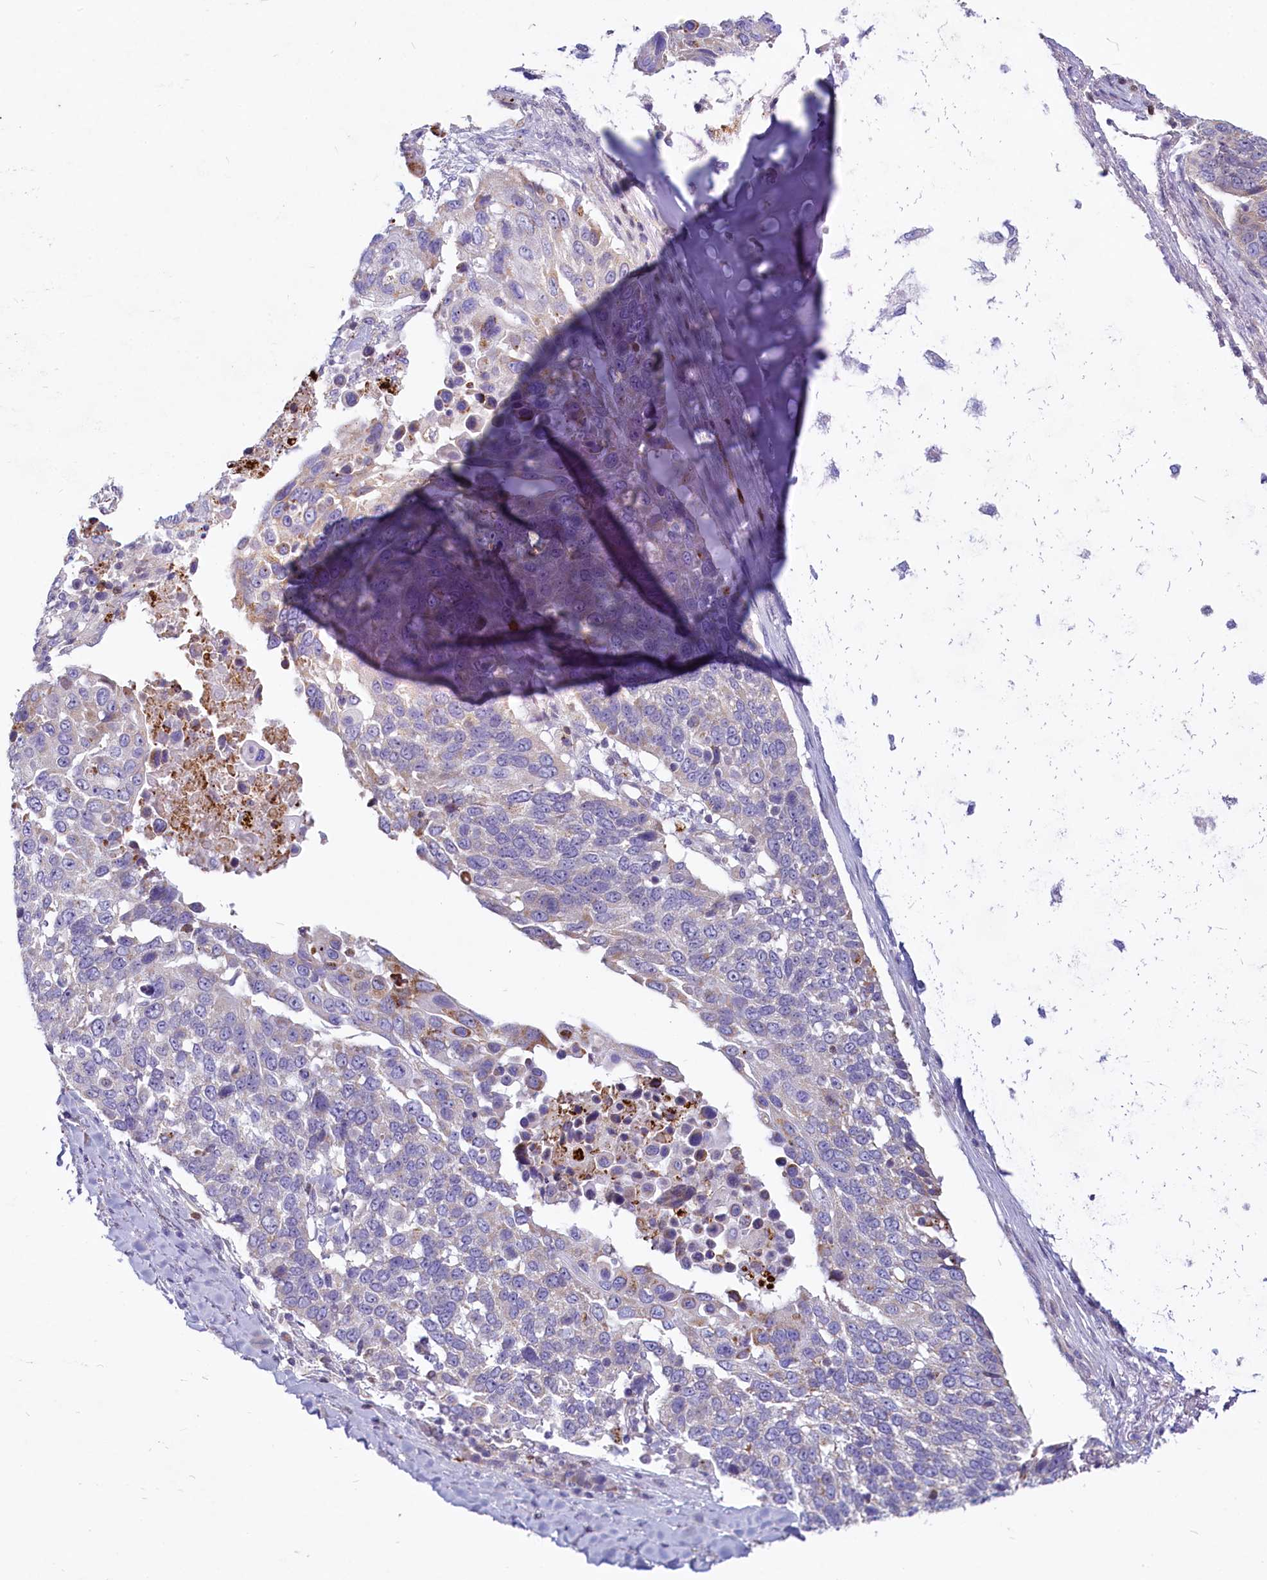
{"staining": {"intensity": "weak", "quantity": "<25%", "location": "cytoplasmic/membranous"}, "tissue": "lung cancer", "cell_type": "Tumor cells", "image_type": "cancer", "snomed": [{"axis": "morphology", "description": "Squamous cell carcinoma, NOS"}, {"axis": "topography", "description": "Lung"}], "caption": "There is no significant staining in tumor cells of lung cancer. (DAB (3,3'-diaminobenzidine) immunohistochemistry (IHC) visualized using brightfield microscopy, high magnification).", "gene": "LMOD3", "patient": {"sex": "male", "age": 66}}